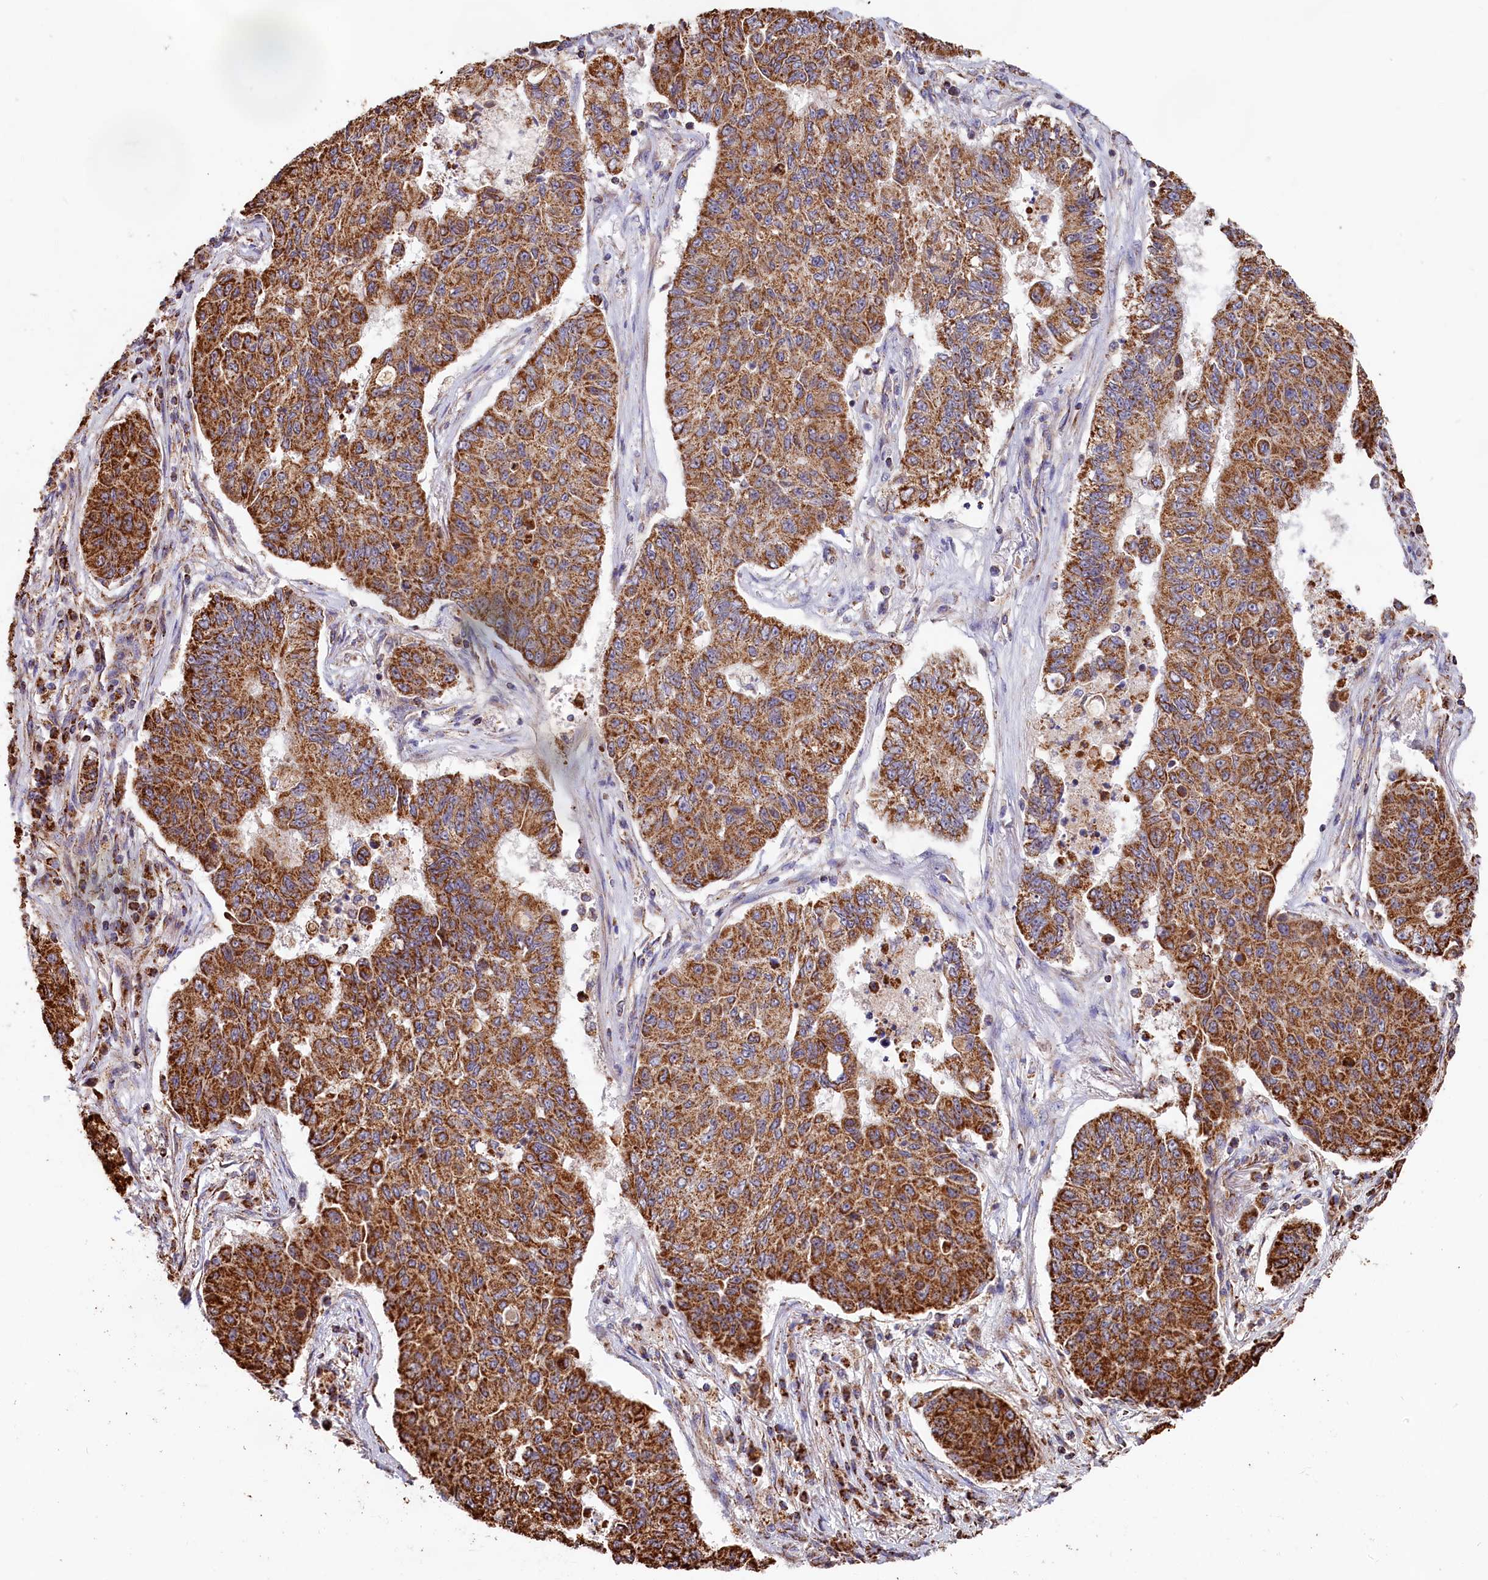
{"staining": {"intensity": "strong", "quantity": ">75%", "location": "cytoplasmic/membranous"}, "tissue": "lung cancer", "cell_type": "Tumor cells", "image_type": "cancer", "snomed": [{"axis": "morphology", "description": "Squamous cell carcinoma, NOS"}, {"axis": "topography", "description": "Lung"}], "caption": "Human lung cancer (squamous cell carcinoma) stained with a brown dye displays strong cytoplasmic/membranous positive expression in about >75% of tumor cells.", "gene": "MACROD1", "patient": {"sex": "male", "age": 74}}